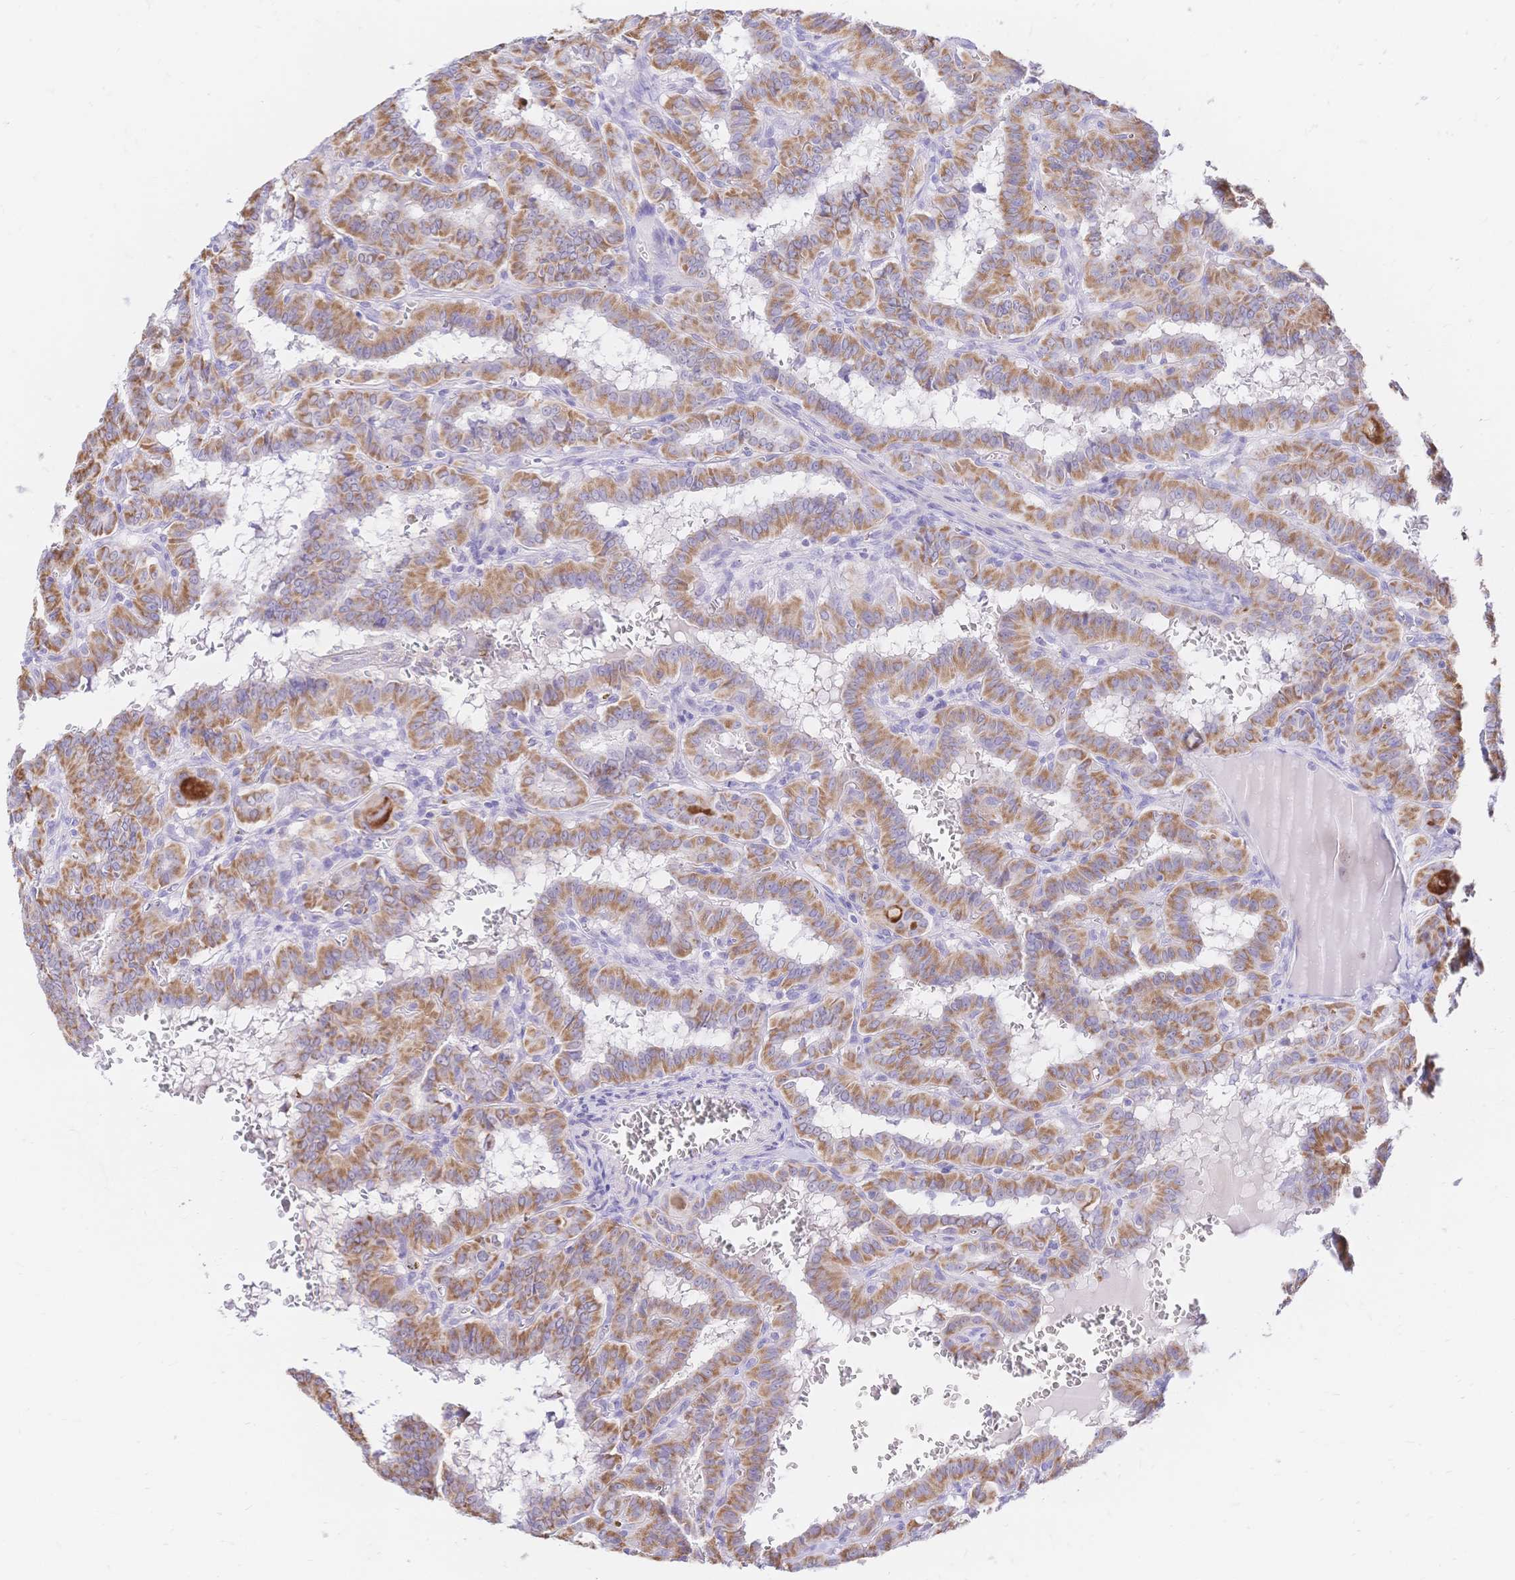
{"staining": {"intensity": "moderate", "quantity": ">75%", "location": "cytoplasmic/membranous"}, "tissue": "thyroid cancer", "cell_type": "Tumor cells", "image_type": "cancer", "snomed": [{"axis": "morphology", "description": "Papillary adenocarcinoma, NOS"}, {"axis": "topography", "description": "Thyroid gland"}], "caption": "Moderate cytoplasmic/membranous protein staining is seen in about >75% of tumor cells in papillary adenocarcinoma (thyroid).", "gene": "CLEC18B", "patient": {"sex": "female", "age": 21}}